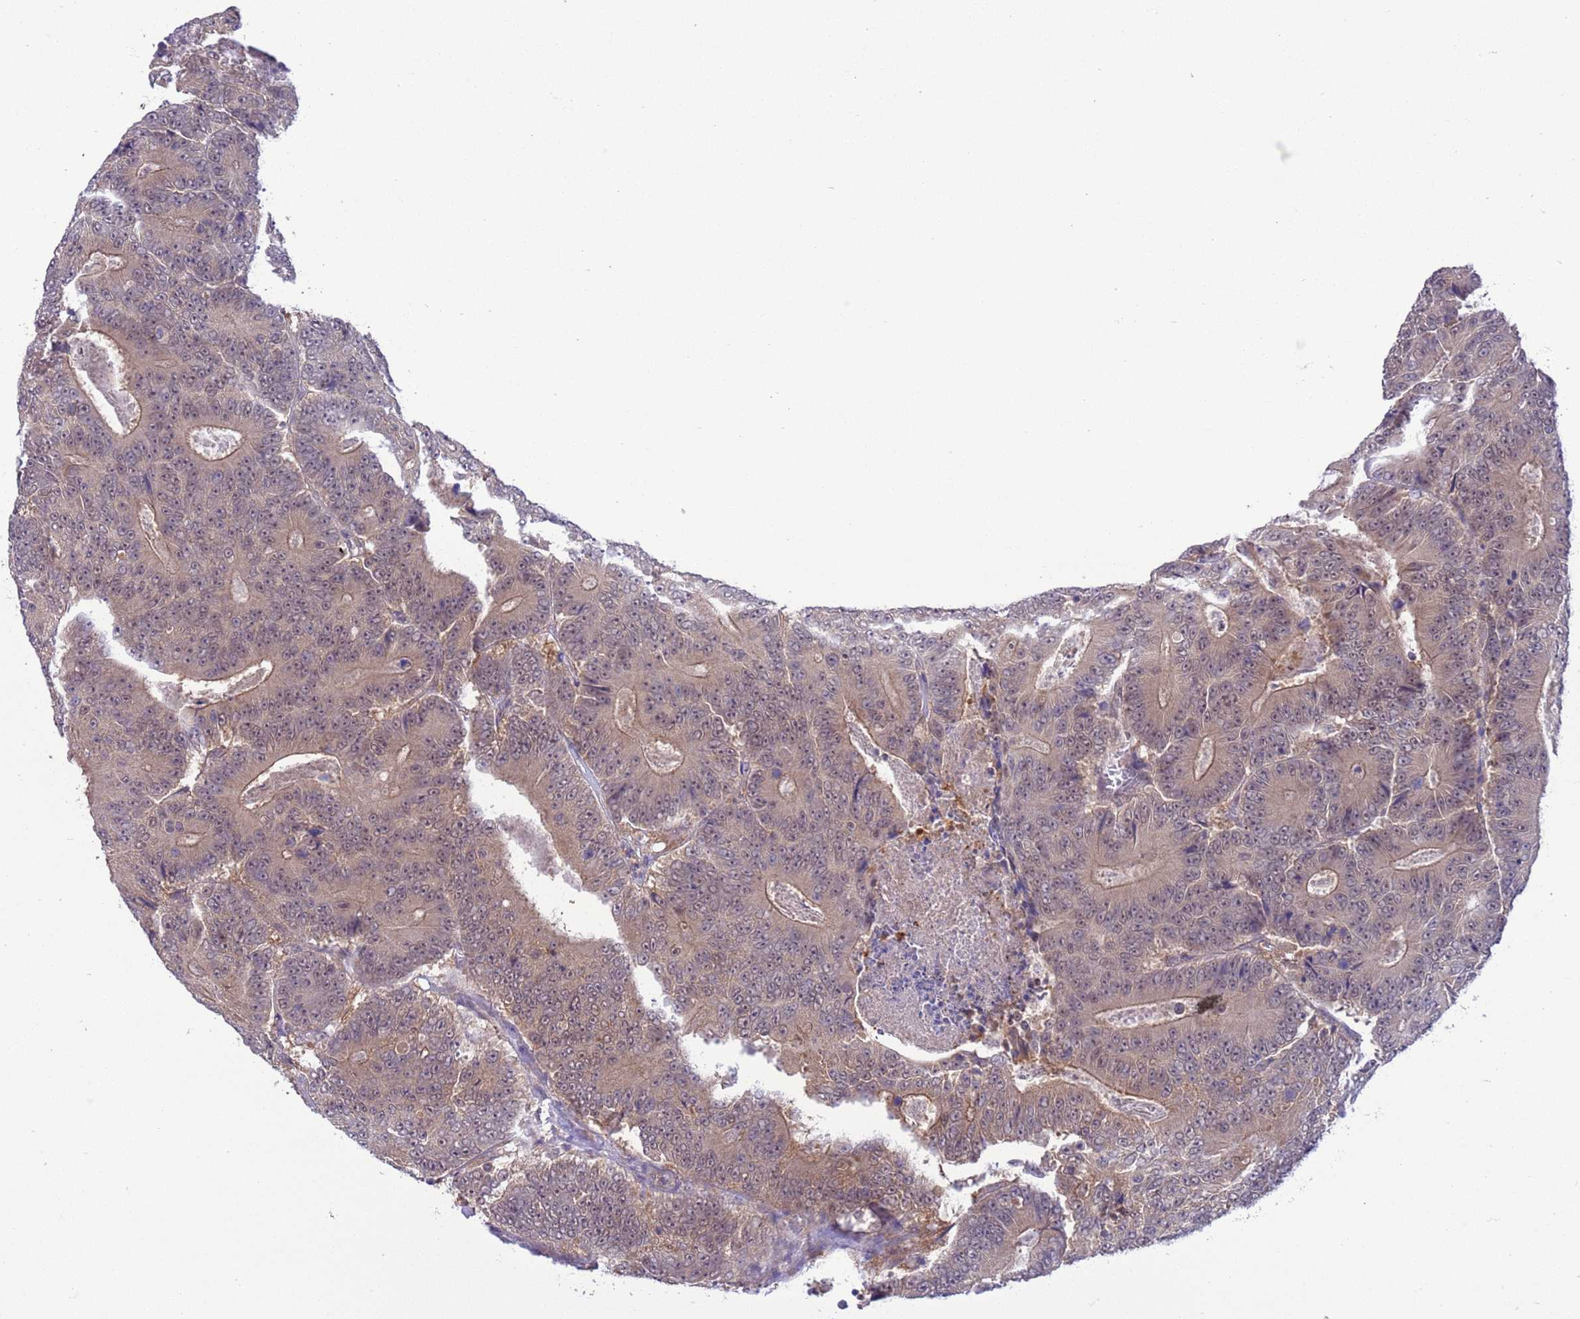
{"staining": {"intensity": "weak", "quantity": ">75%", "location": "cytoplasmic/membranous"}, "tissue": "colorectal cancer", "cell_type": "Tumor cells", "image_type": "cancer", "snomed": [{"axis": "morphology", "description": "Adenocarcinoma, NOS"}, {"axis": "topography", "description": "Colon"}], "caption": "Weak cytoplasmic/membranous positivity is appreciated in approximately >75% of tumor cells in adenocarcinoma (colorectal). The staining is performed using DAB brown chromogen to label protein expression. The nuclei are counter-stained blue using hematoxylin.", "gene": "ZNF461", "patient": {"sex": "male", "age": 83}}